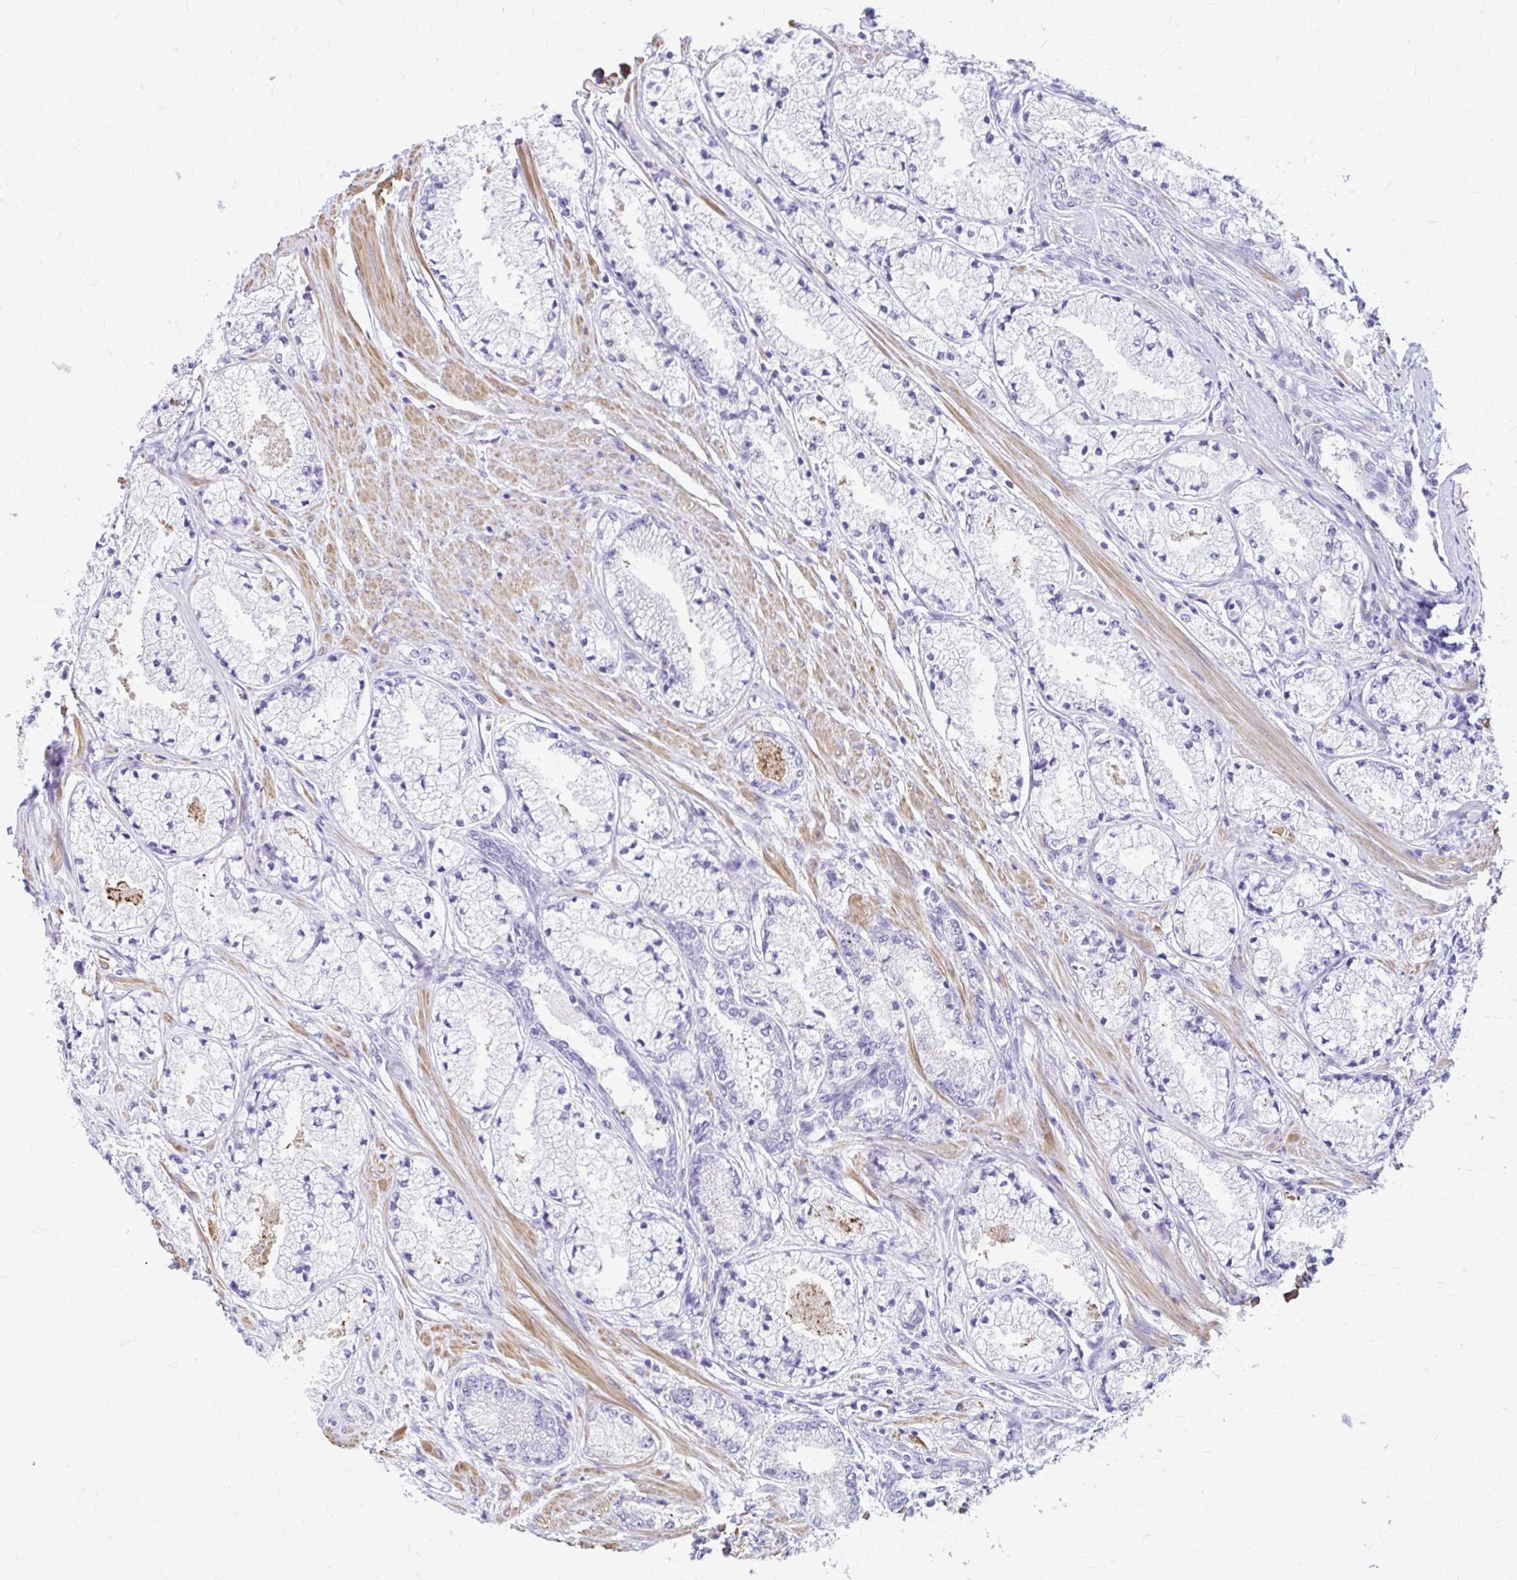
{"staining": {"intensity": "negative", "quantity": "none", "location": "none"}, "tissue": "prostate cancer", "cell_type": "Tumor cells", "image_type": "cancer", "snomed": [{"axis": "morphology", "description": "Adenocarcinoma, High grade"}, {"axis": "topography", "description": "Prostate"}], "caption": "A histopathology image of prostate cancer (high-grade adenocarcinoma) stained for a protein displays no brown staining in tumor cells.", "gene": "DSP", "patient": {"sex": "male", "age": 63}}